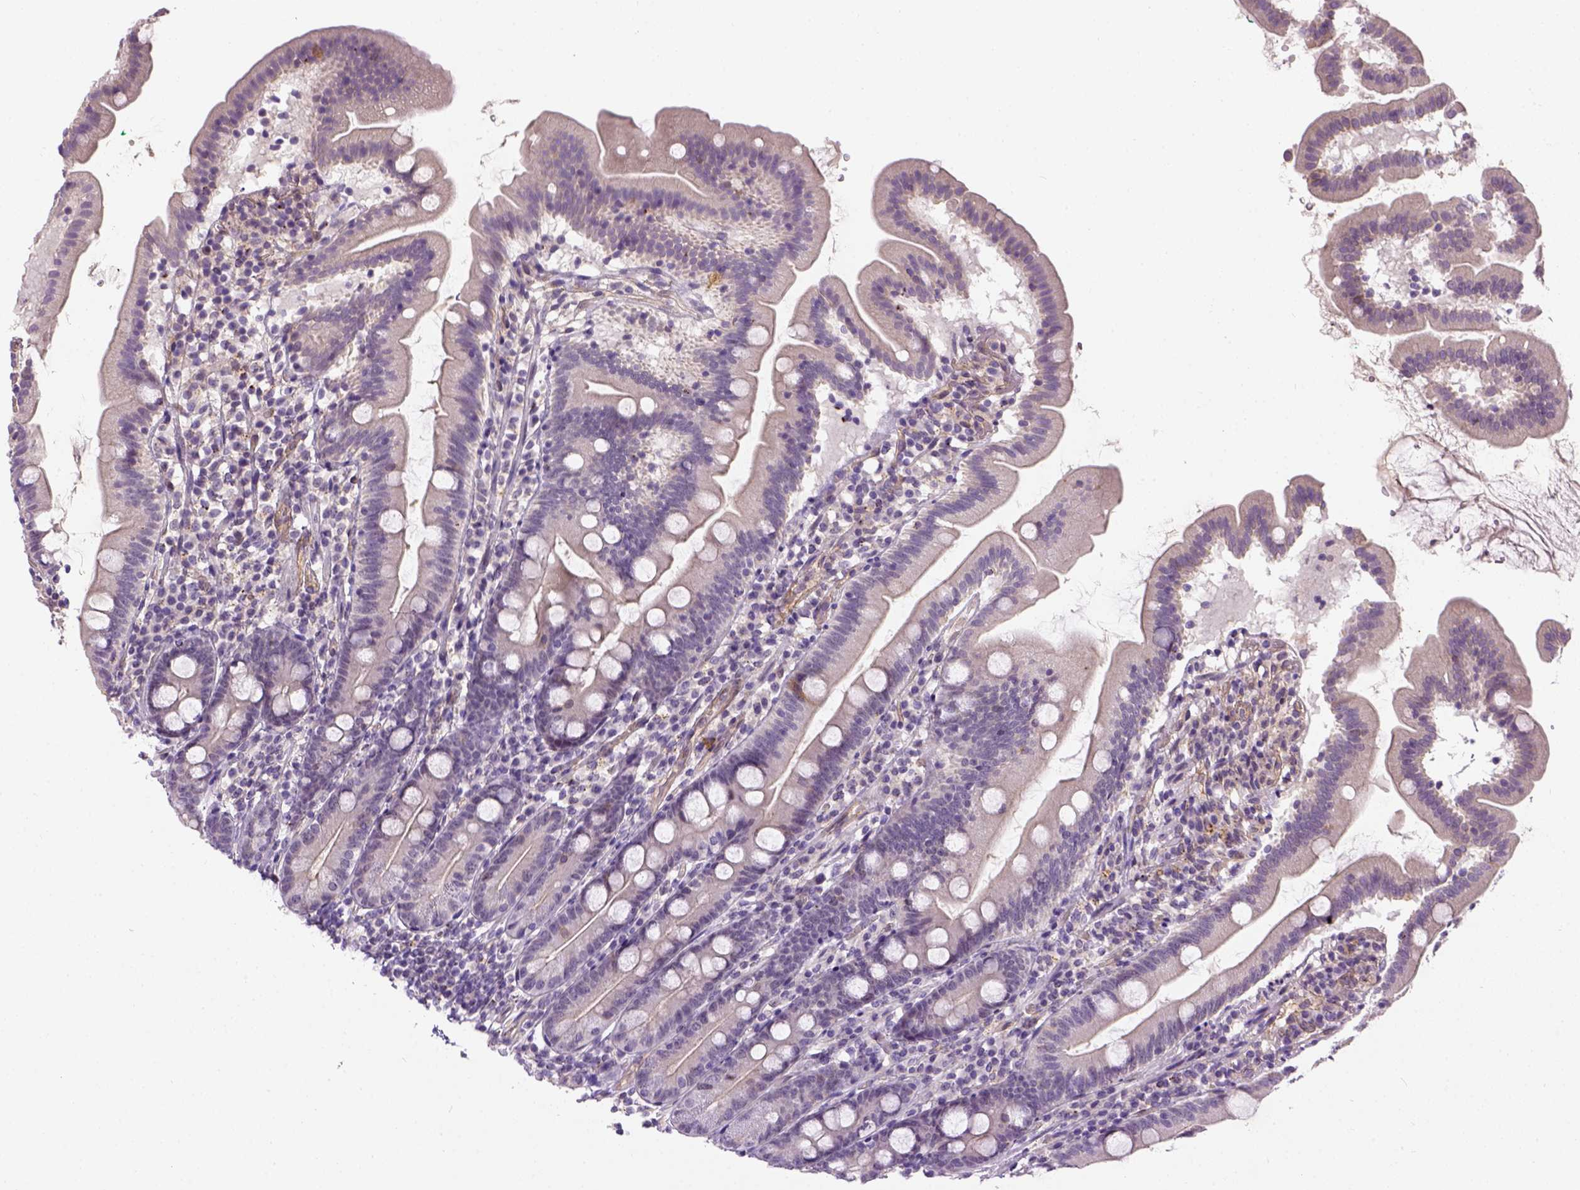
{"staining": {"intensity": "weak", "quantity": "25%-75%", "location": "cytoplasmic/membranous"}, "tissue": "duodenum", "cell_type": "Glandular cells", "image_type": "normal", "snomed": [{"axis": "morphology", "description": "Normal tissue, NOS"}, {"axis": "topography", "description": "Duodenum"}], "caption": "About 25%-75% of glandular cells in normal human duodenum exhibit weak cytoplasmic/membranous protein positivity as visualized by brown immunohistochemical staining.", "gene": "KAZN", "patient": {"sex": "female", "age": 67}}